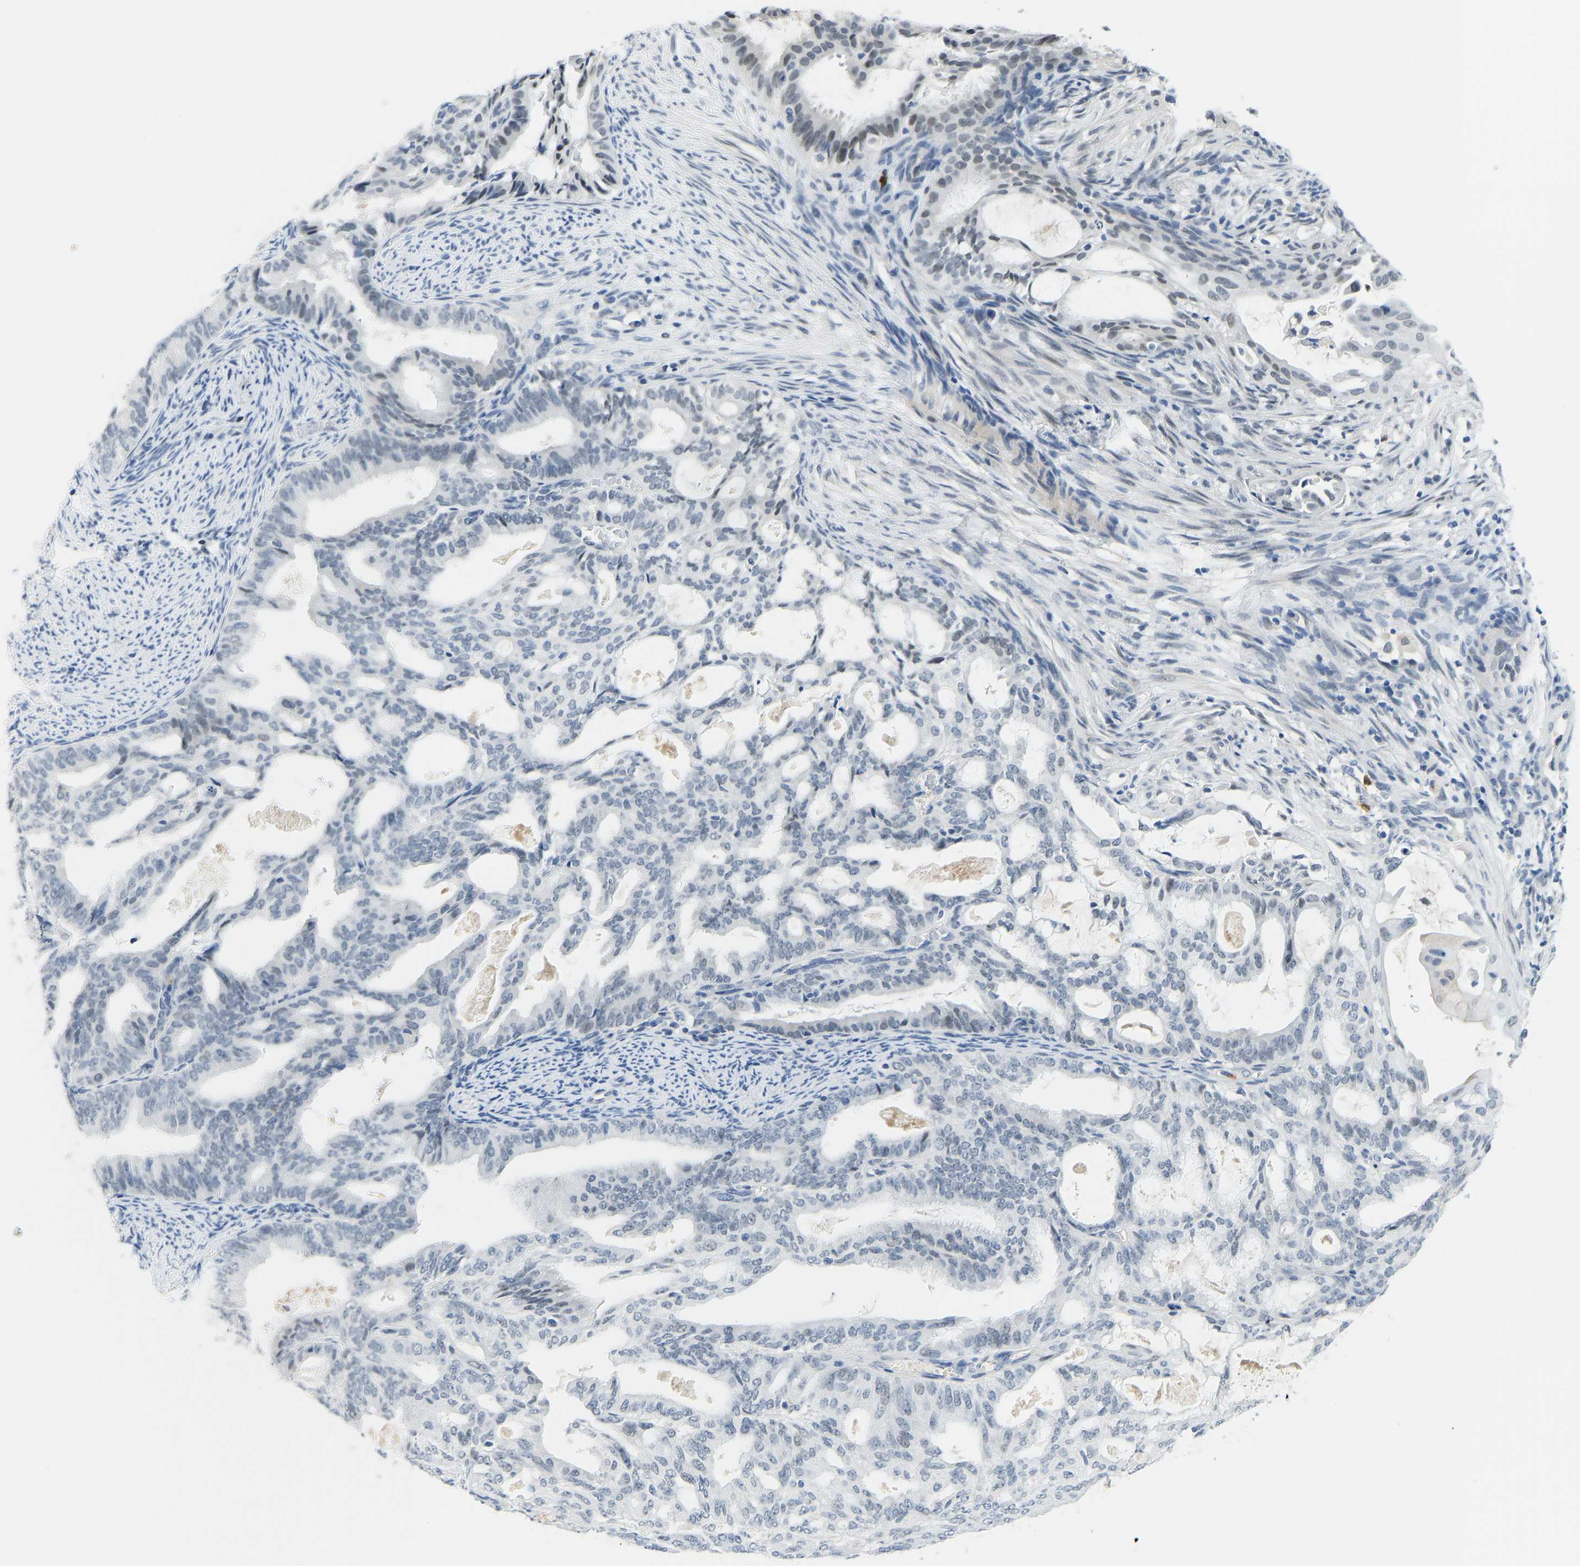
{"staining": {"intensity": "negative", "quantity": "none", "location": "none"}, "tissue": "endometrial cancer", "cell_type": "Tumor cells", "image_type": "cancer", "snomed": [{"axis": "morphology", "description": "Adenocarcinoma, NOS"}, {"axis": "topography", "description": "Endometrium"}], "caption": "Immunohistochemistry image of neoplastic tissue: endometrial cancer stained with DAB reveals no significant protein positivity in tumor cells. Nuclei are stained in blue.", "gene": "TXNDC2", "patient": {"sex": "female", "age": 58}}